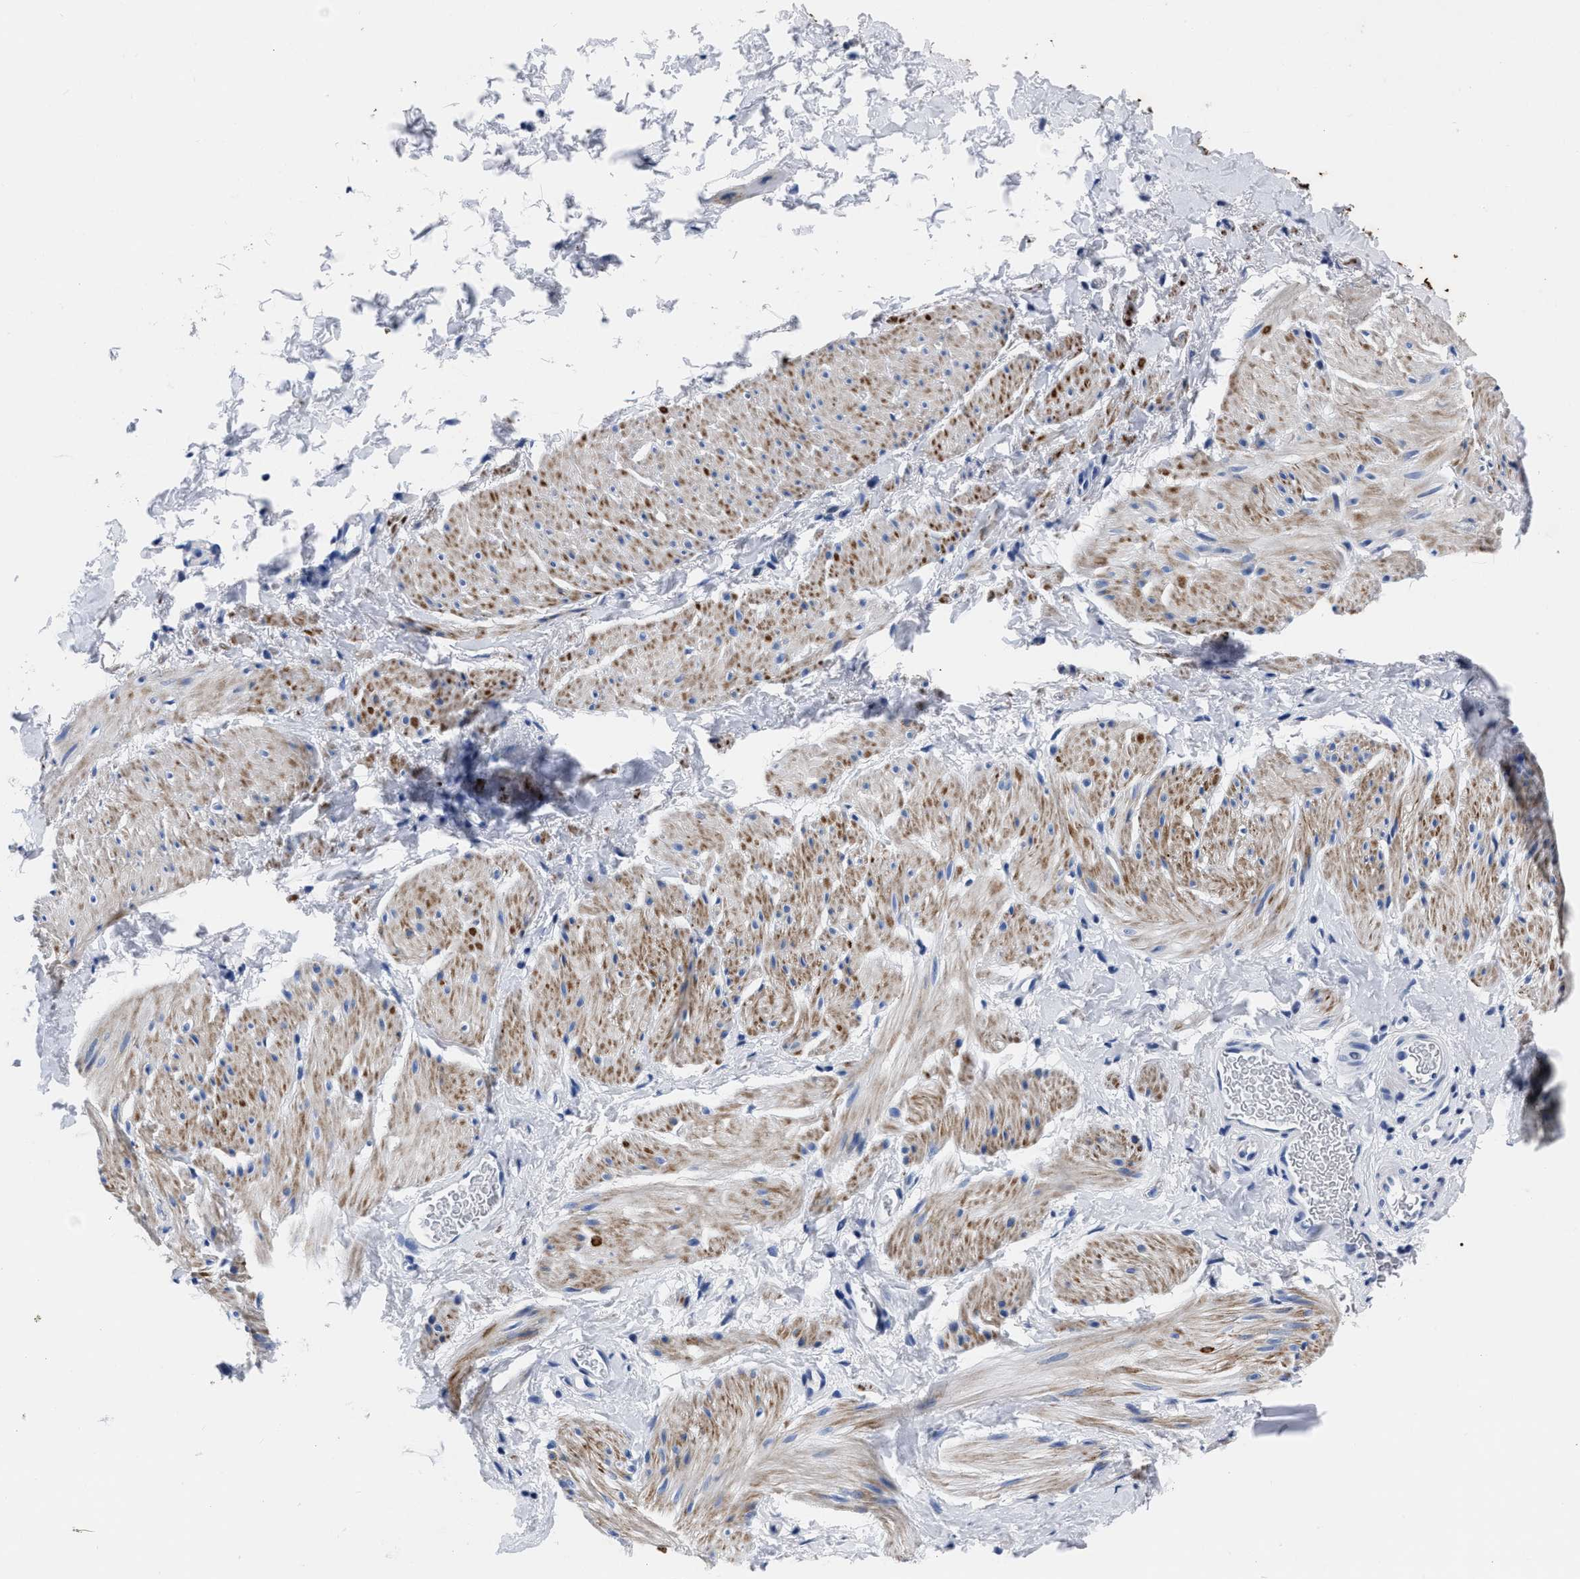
{"staining": {"intensity": "moderate", "quantity": "<25%", "location": "cytoplasmic/membranous"}, "tissue": "smooth muscle", "cell_type": "Smooth muscle cells", "image_type": "normal", "snomed": [{"axis": "morphology", "description": "Normal tissue, NOS"}, {"axis": "topography", "description": "Smooth muscle"}], "caption": "Immunohistochemical staining of unremarkable human smooth muscle demonstrates moderate cytoplasmic/membranous protein expression in about <25% of smooth muscle cells.", "gene": "MOV10L1", "patient": {"sex": "male", "age": 16}}